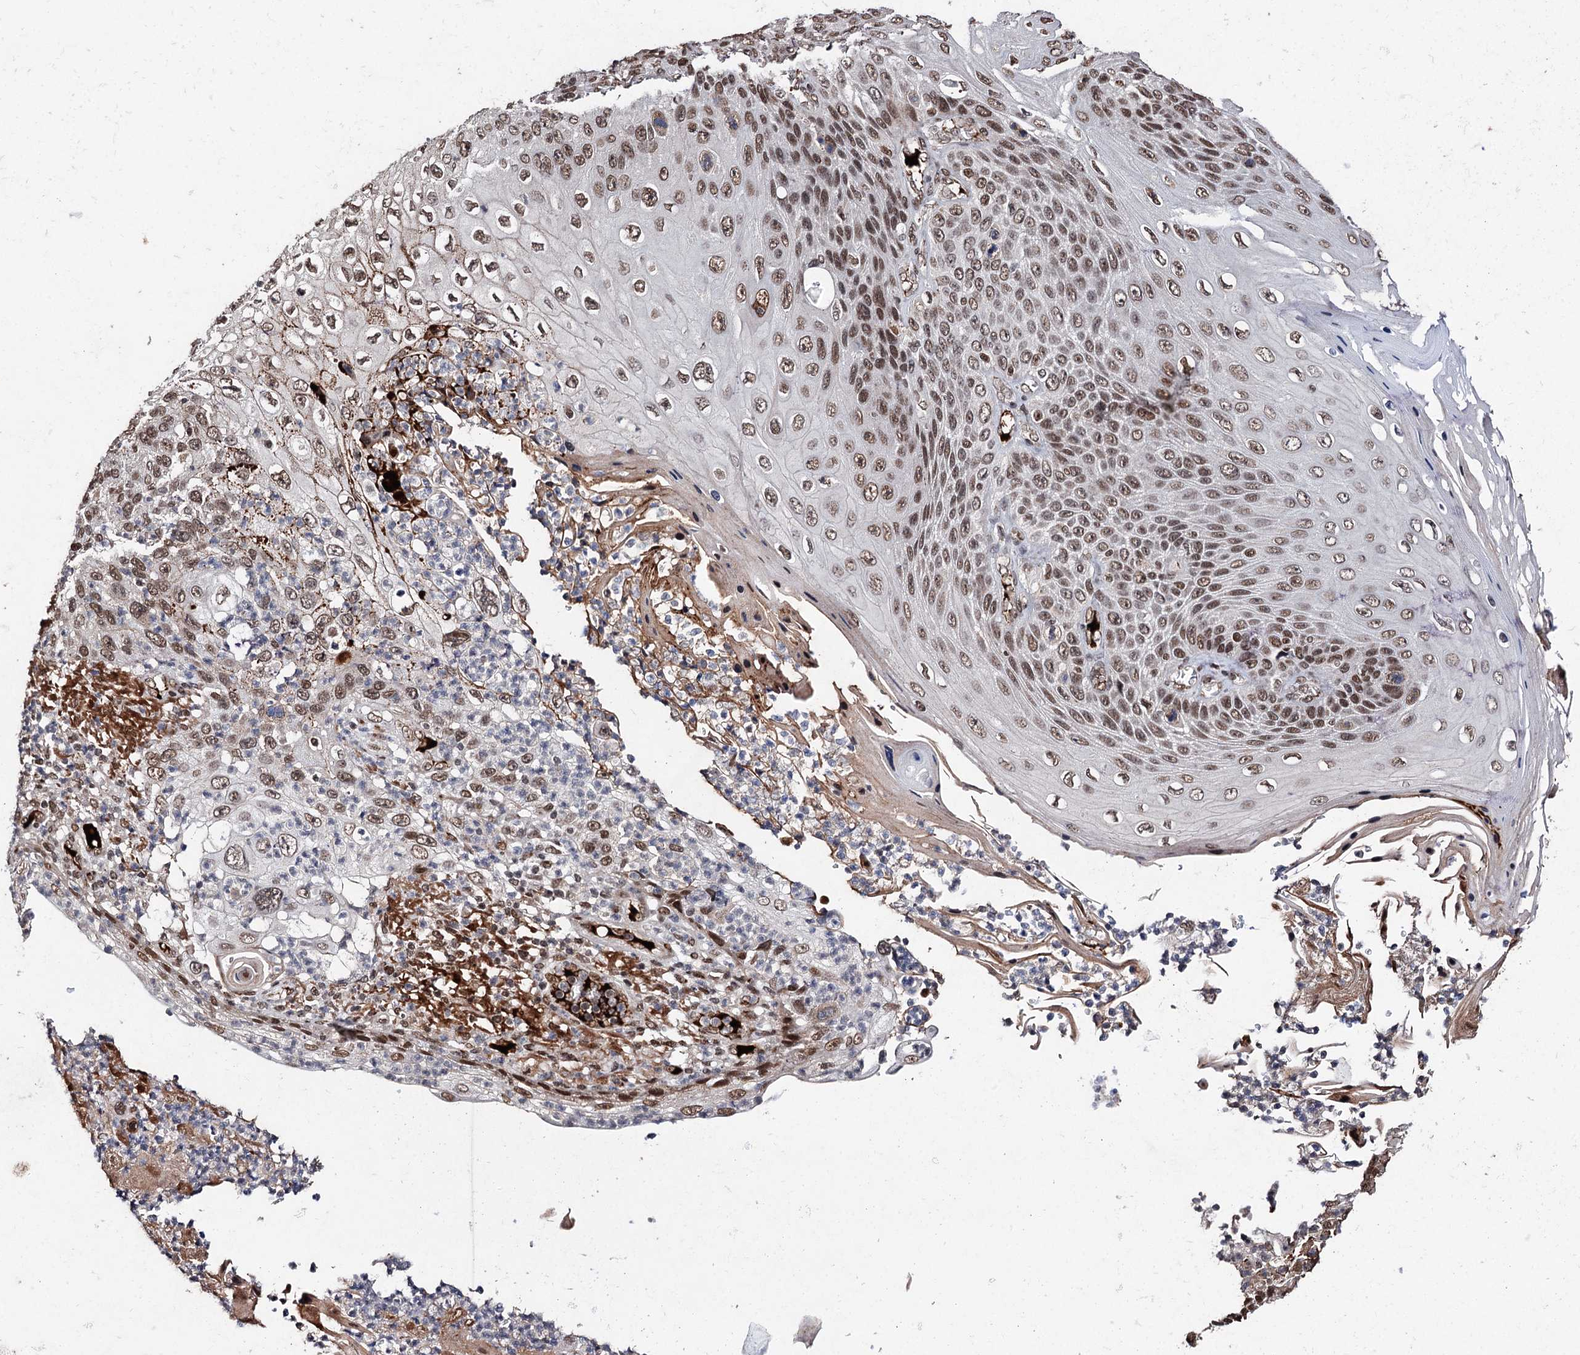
{"staining": {"intensity": "moderate", "quantity": ">75%", "location": "nuclear"}, "tissue": "skin cancer", "cell_type": "Tumor cells", "image_type": "cancer", "snomed": [{"axis": "morphology", "description": "Squamous cell carcinoma, NOS"}, {"axis": "topography", "description": "Skin"}], "caption": "The immunohistochemical stain highlights moderate nuclear staining in tumor cells of skin cancer (squamous cell carcinoma) tissue. Immunohistochemistry stains the protein in brown and the nuclei are stained blue.", "gene": "MATR3", "patient": {"sex": "female", "age": 88}}